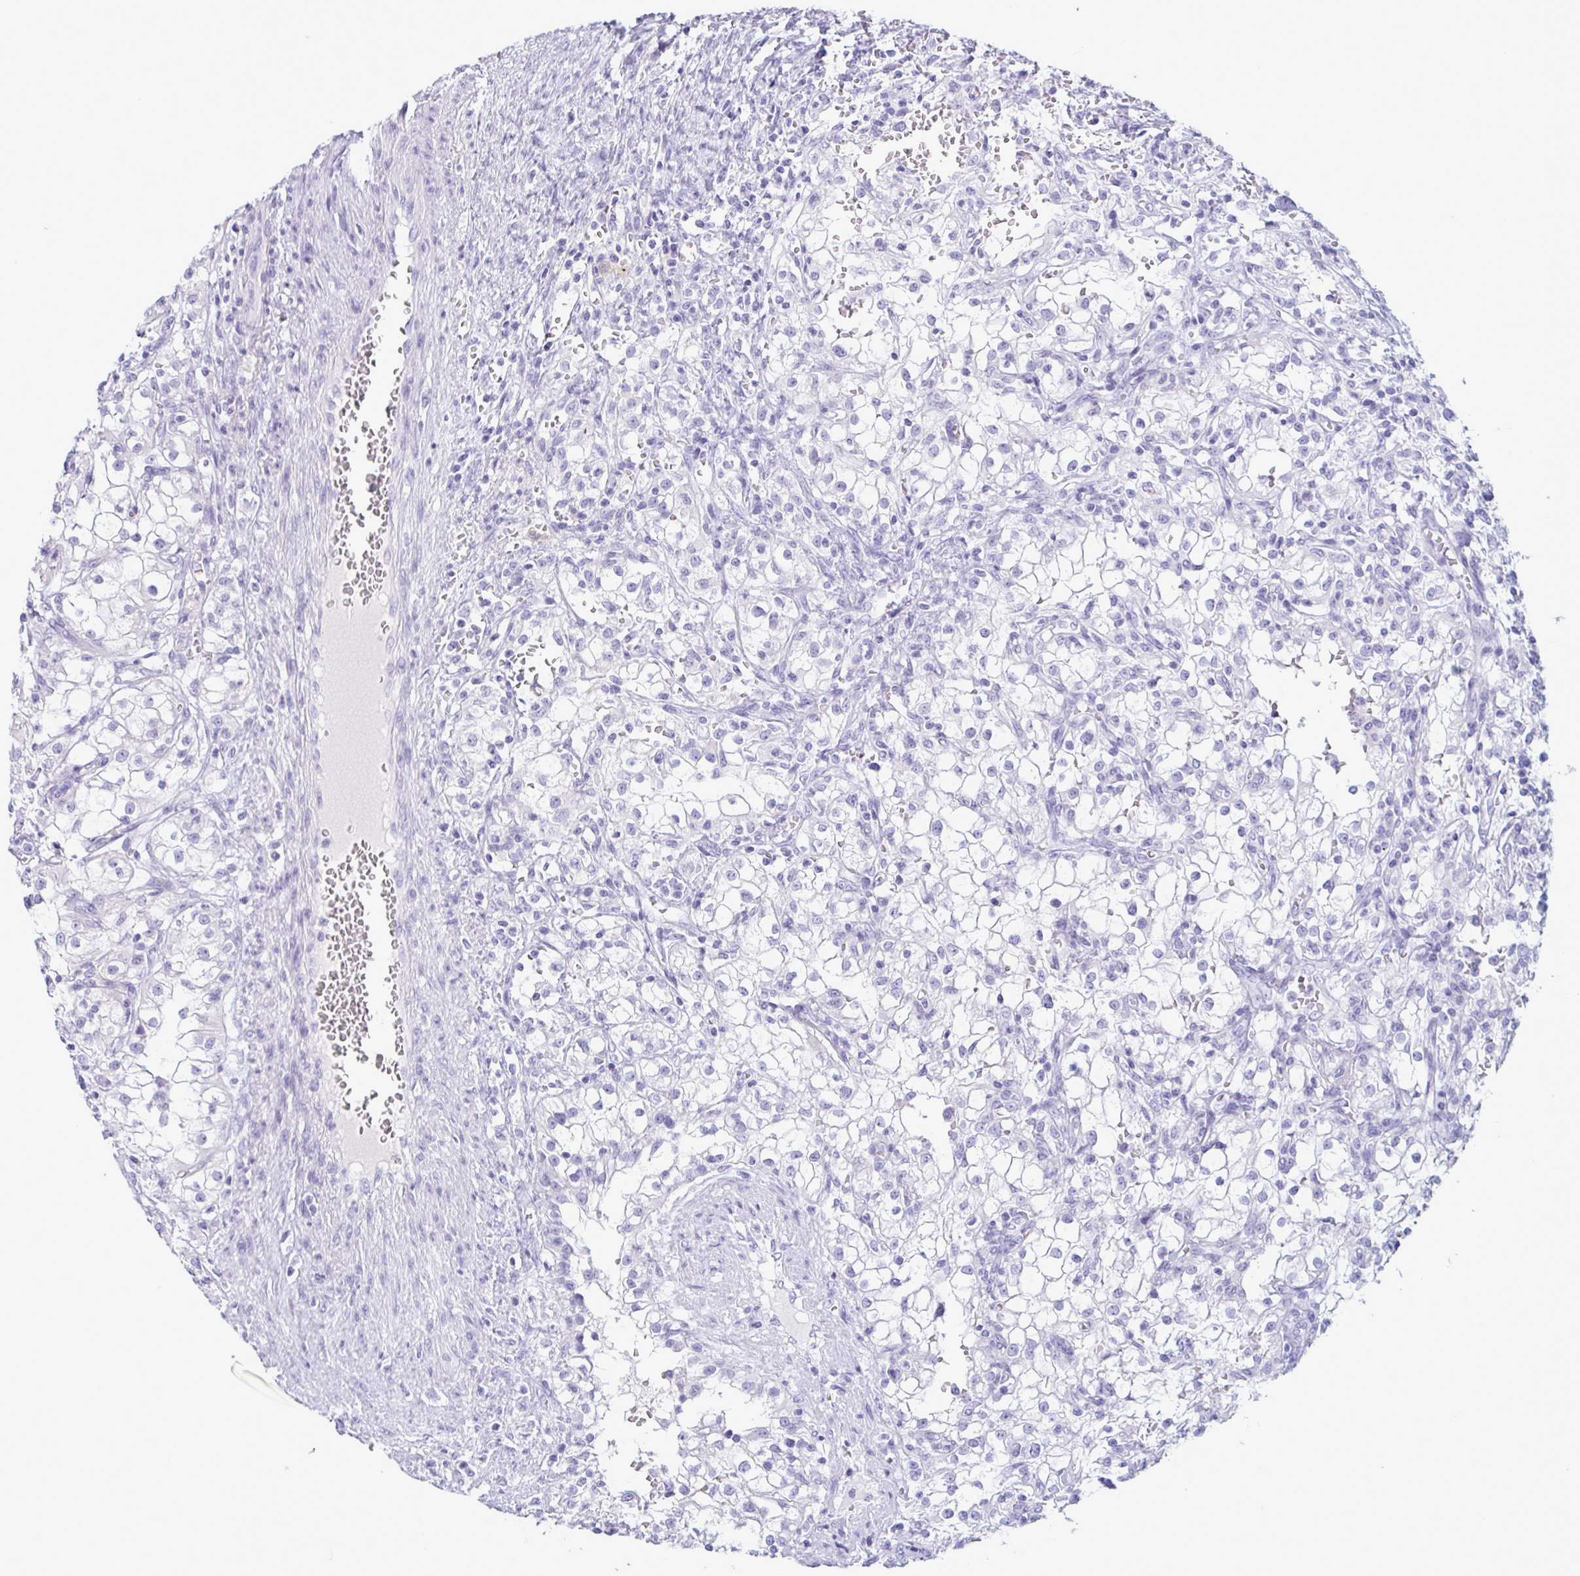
{"staining": {"intensity": "negative", "quantity": "none", "location": "none"}, "tissue": "renal cancer", "cell_type": "Tumor cells", "image_type": "cancer", "snomed": [{"axis": "morphology", "description": "Adenocarcinoma, NOS"}, {"axis": "topography", "description": "Kidney"}], "caption": "There is no significant expression in tumor cells of renal cancer.", "gene": "TENT5D", "patient": {"sex": "female", "age": 74}}